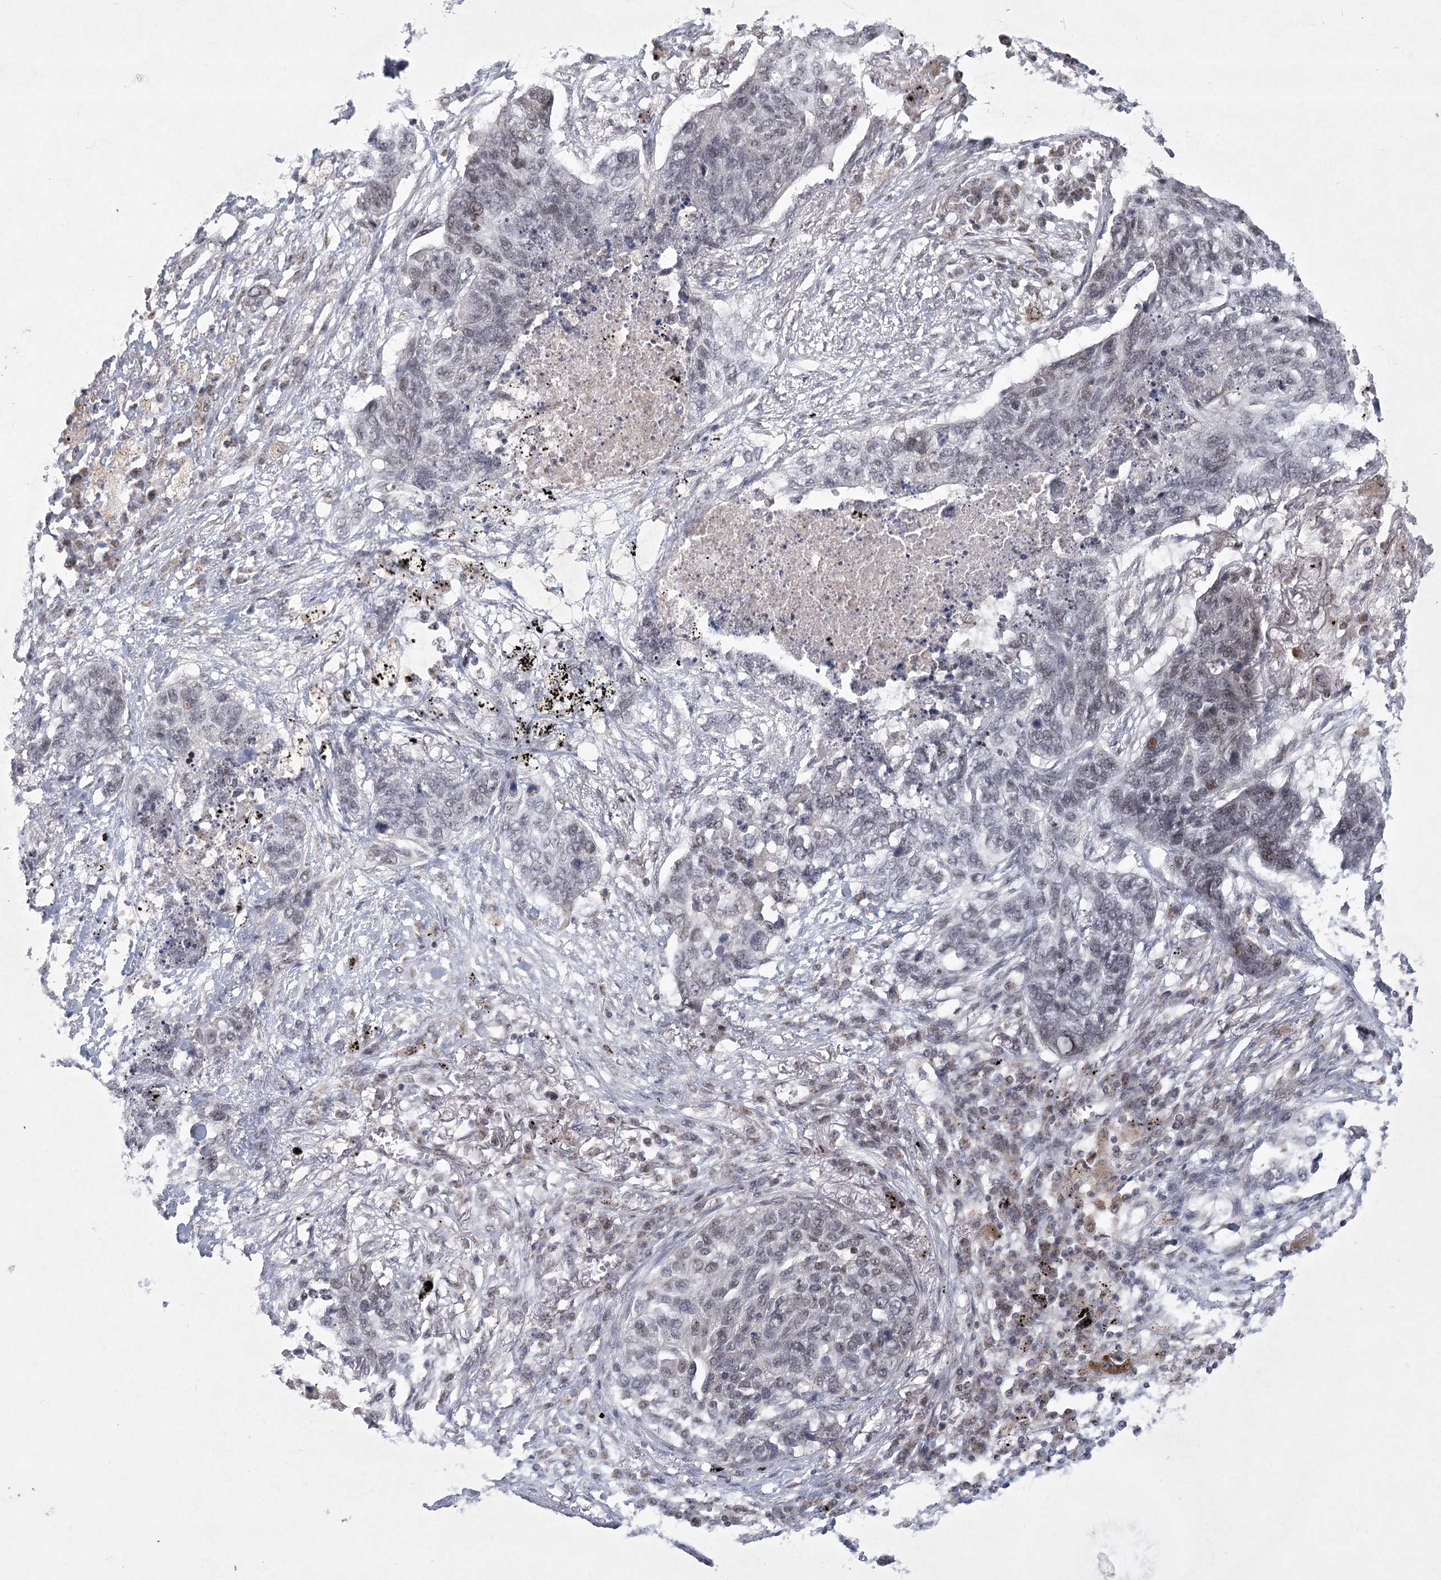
{"staining": {"intensity": "weak", "quantity": "<25%", "location": "nuclear"}, "tissue": "lung cancer", "cell_type": "Tumor cells", "image_type": "cancer", "snomed": [{"axis": "morphology", "description": "Squamous cell carcinoma, NOS"}, {"axis": "topography", "description": "Lung"}], "caption": "An immunohistochemistry (IHC) micrograph of lung squamous cell carcinoma is shown. There is no staining in tumor cells of lung squamous cell carcinoma.", "gene": "CIB4", "patient": {"sex": "female", "age": 63}}